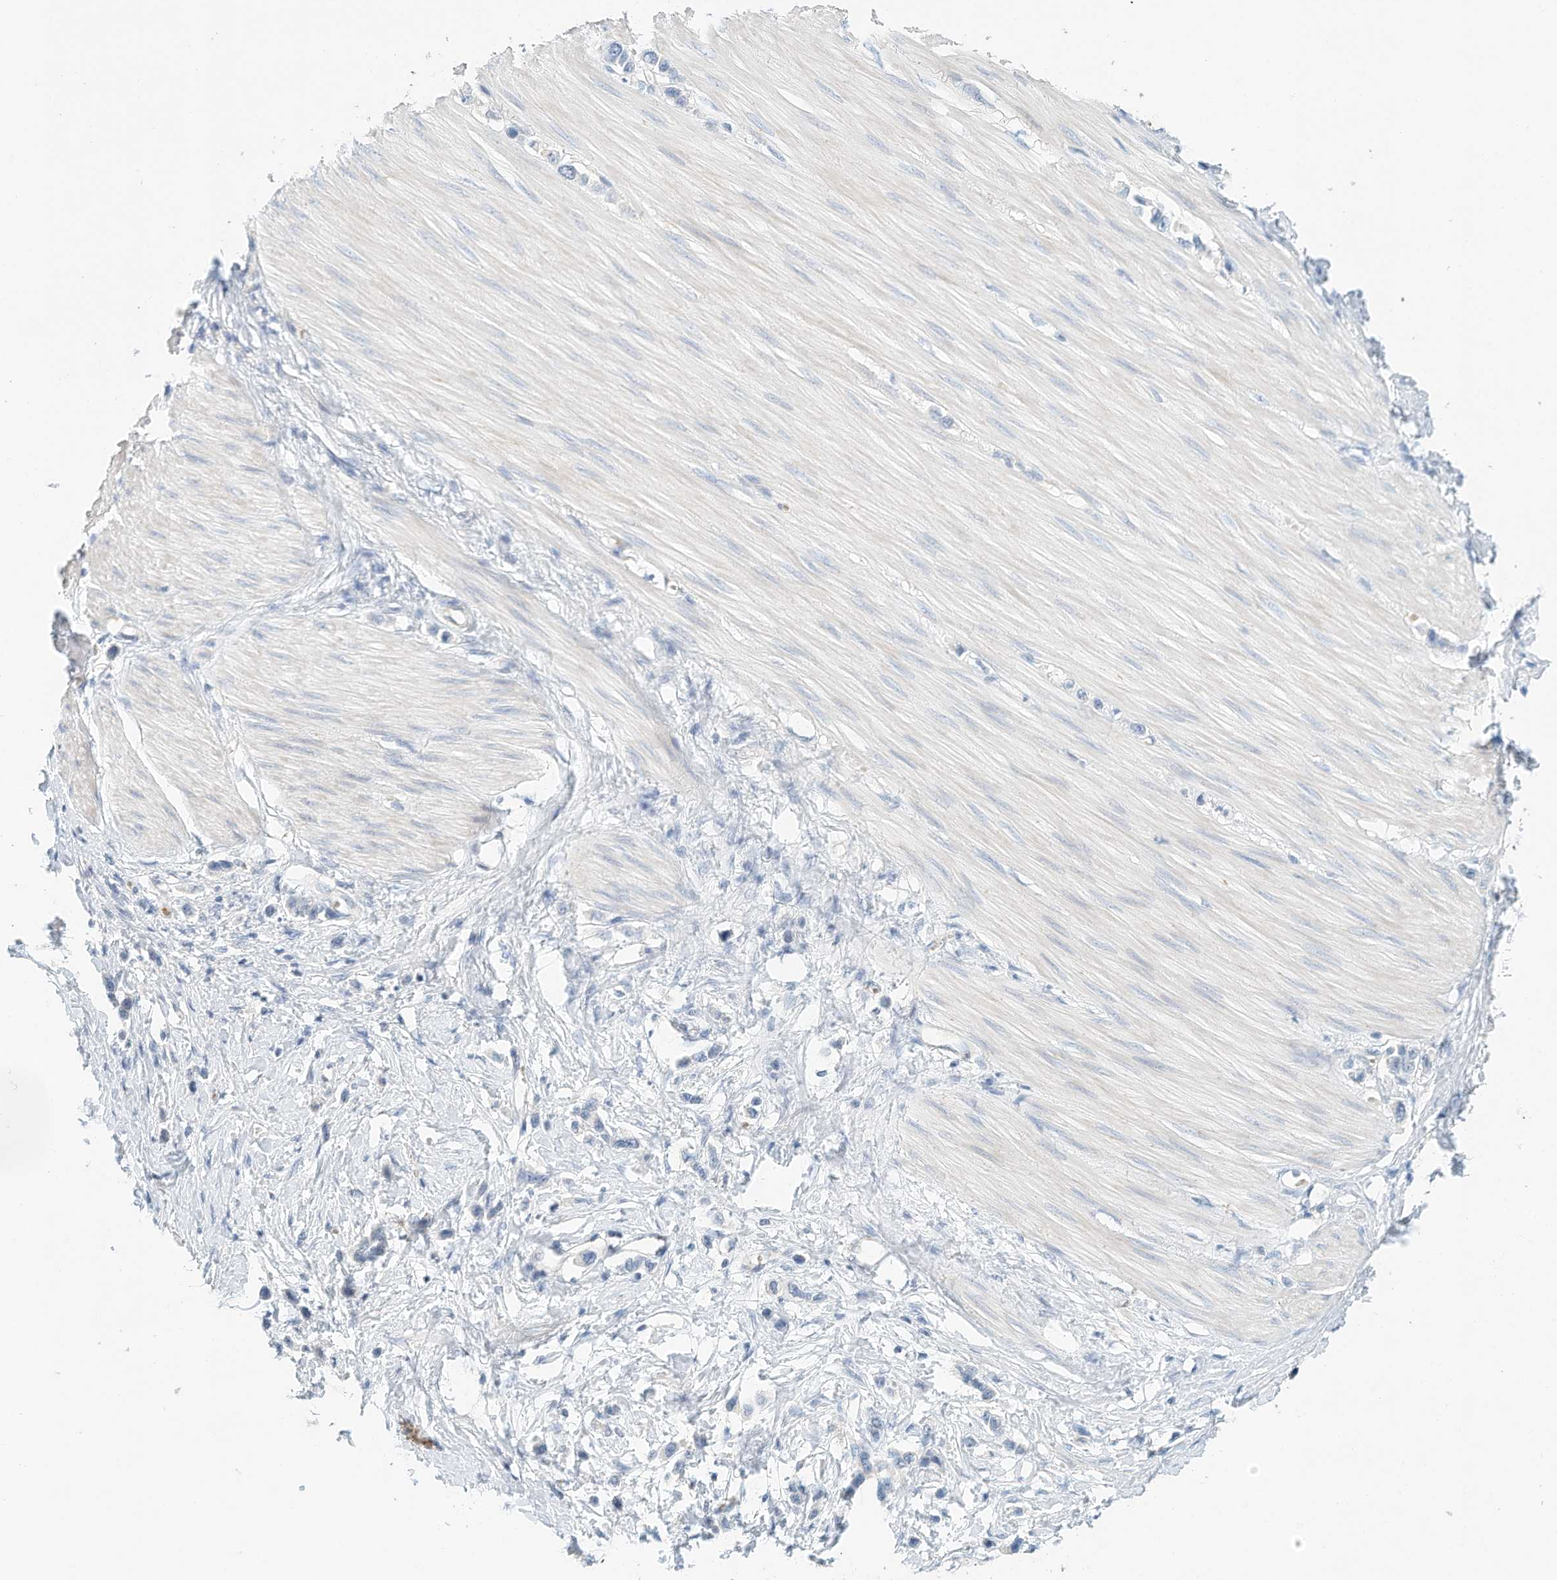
{"staining": {"intensity": "negative", "quantity": "none", "location": "none"}, "tissue": "stomach cancer", "cell_type": "Tumor cells", "image_type": "cancer", "snomed": [{"axis": "morphology", "description": "Adenocarcinoma, NOS"}, {"axis": "topography", "description": "Stomach"}], "caption": "The micrograph reveals no significant staining in tumor cells of stomach cancer (adenocarcinoma).", "gene": "RCAN3", "patient": {"sex": "female", "age": 65}}